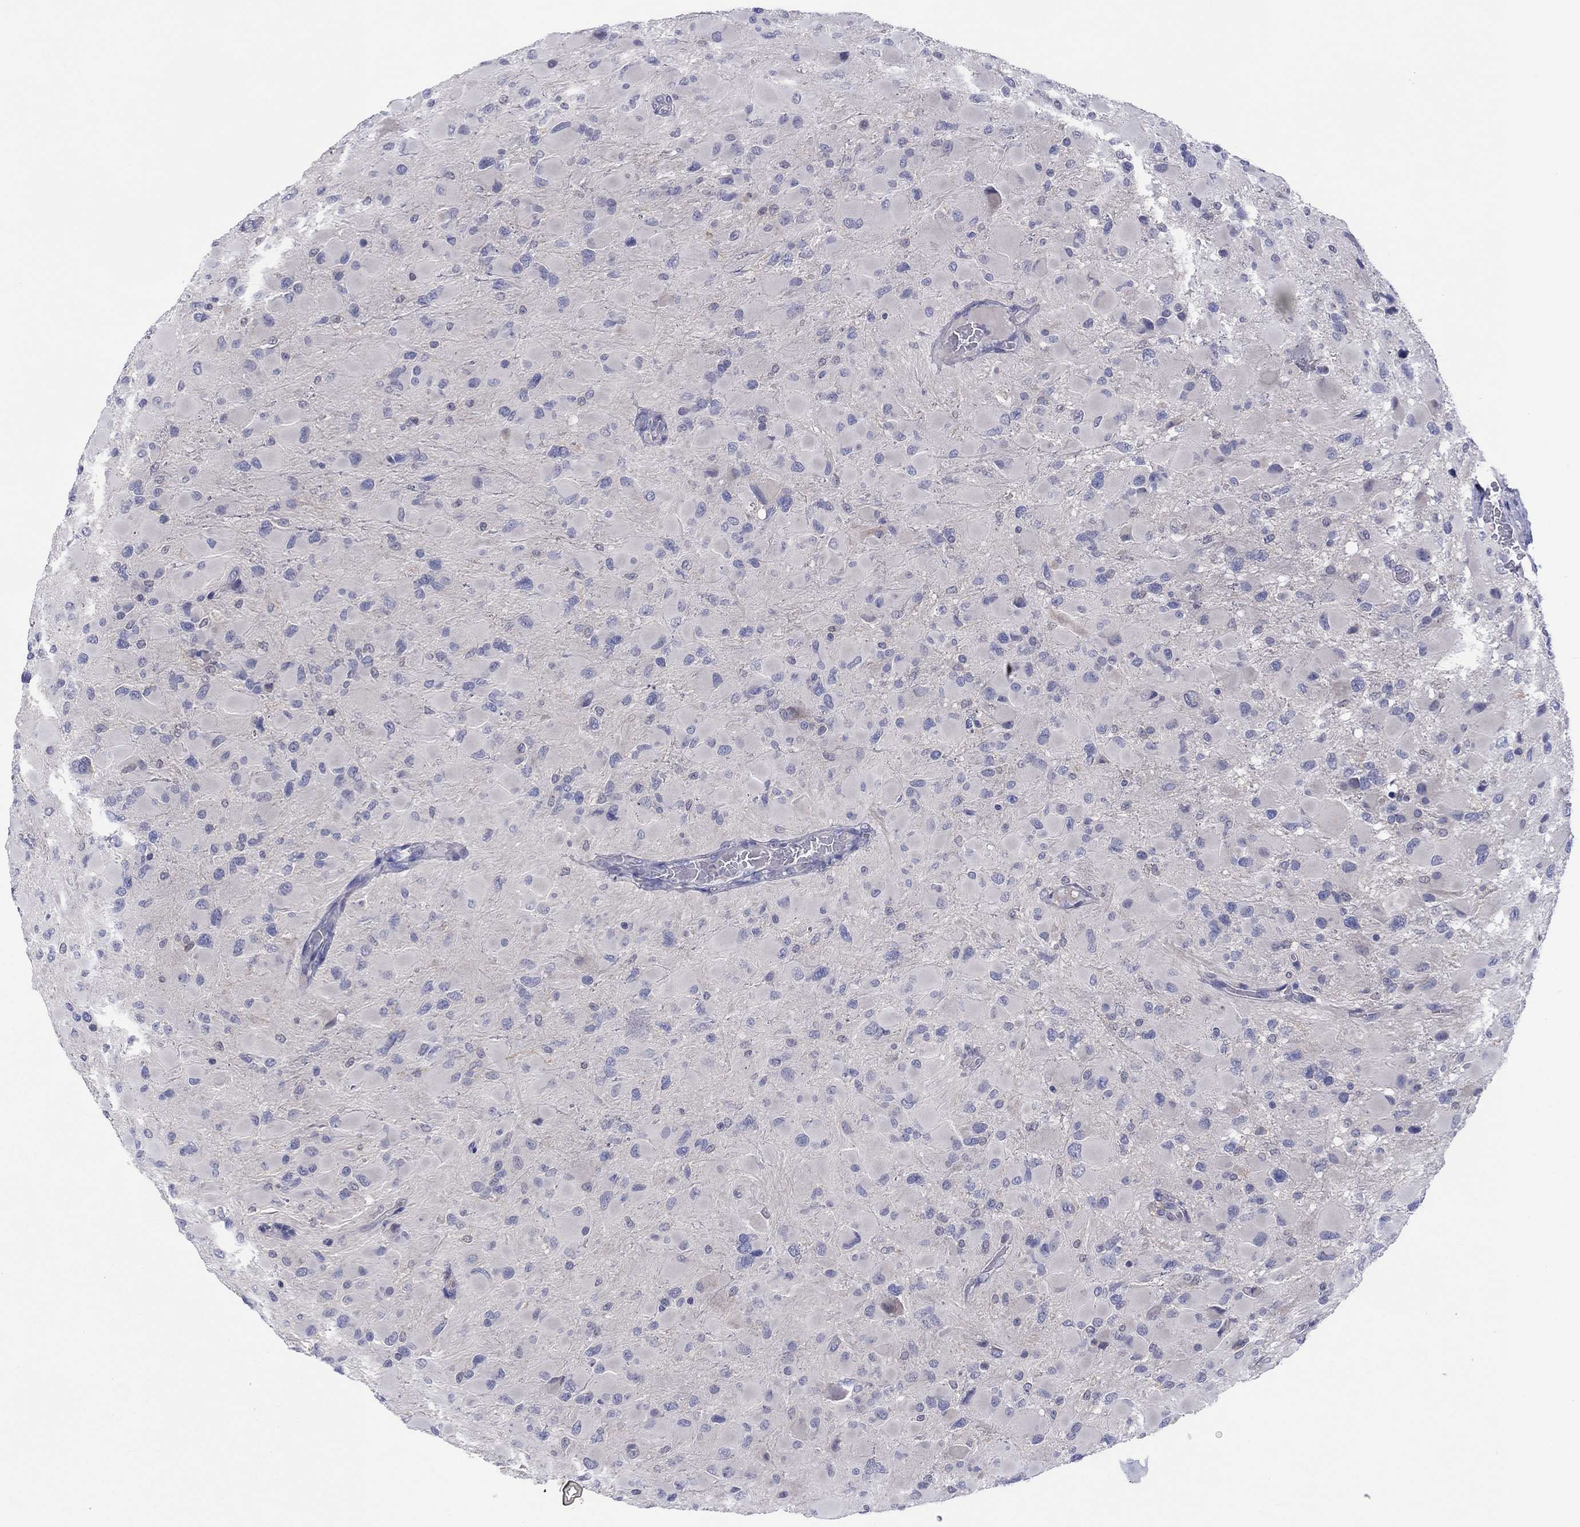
{"staining": {"intensity": "negative", "quantity": "none", "location": "none"}, "tissue": "glioma", "cell_type": "Tumor cells", "image_type": "cancer", "snomed": [{"axis": "morphology", "description": "Glioma, malignant, High grade"}, {"axis": "topography", "description": "Cerebral cortex"}], "caption": "Tumor cells show no significant protein staining in malignant high-grade glioma.", "gene": "CYP2B6", "patient": {"sex": "female", "age": 36}}